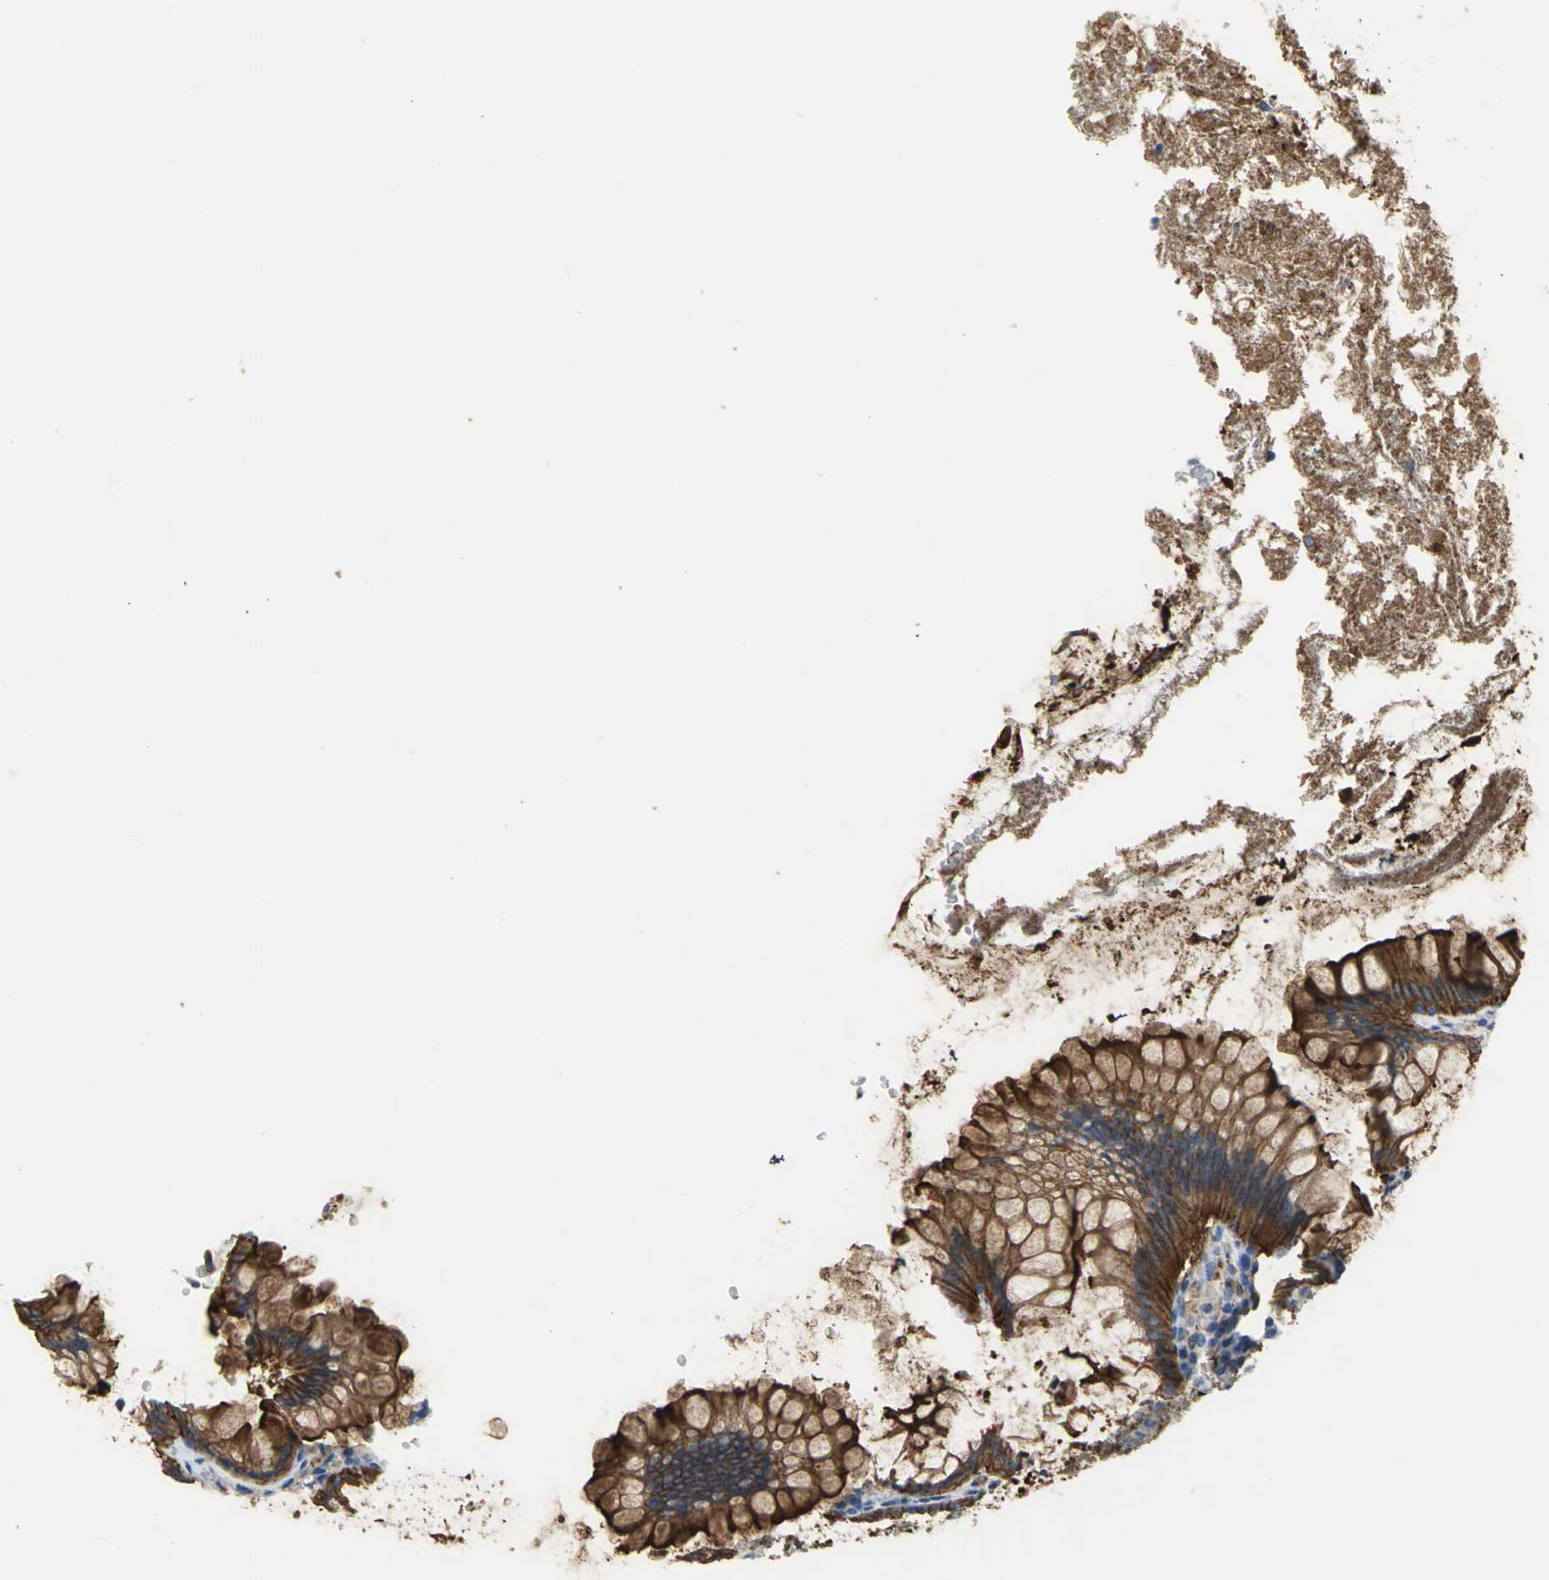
{"staining": {"intensity": "strong", "quantity": ">75%", "location": "cytoplasmic/membranous"}, "tissue": "colon", "cell_type": "Endothelial cells", "image_type": "normal", "snomed": [{"axis": "morphology", "description": "Normal tissue, NOS"}, {"axis": "topography", "description": "Colon"}], "caption": "Immunohistochemistry (IHC) micrograph of unremarkable colon: colon stained using immunohistochemistry (IHC) shows high levels of strong protein expression localized specifically in the cytoplasmic/membranous of endothelial cells, appearing as a cytoplasmic/membranous brown color.", "gene": "FLNB", "patient": {"sex": "female", "age": 46}}